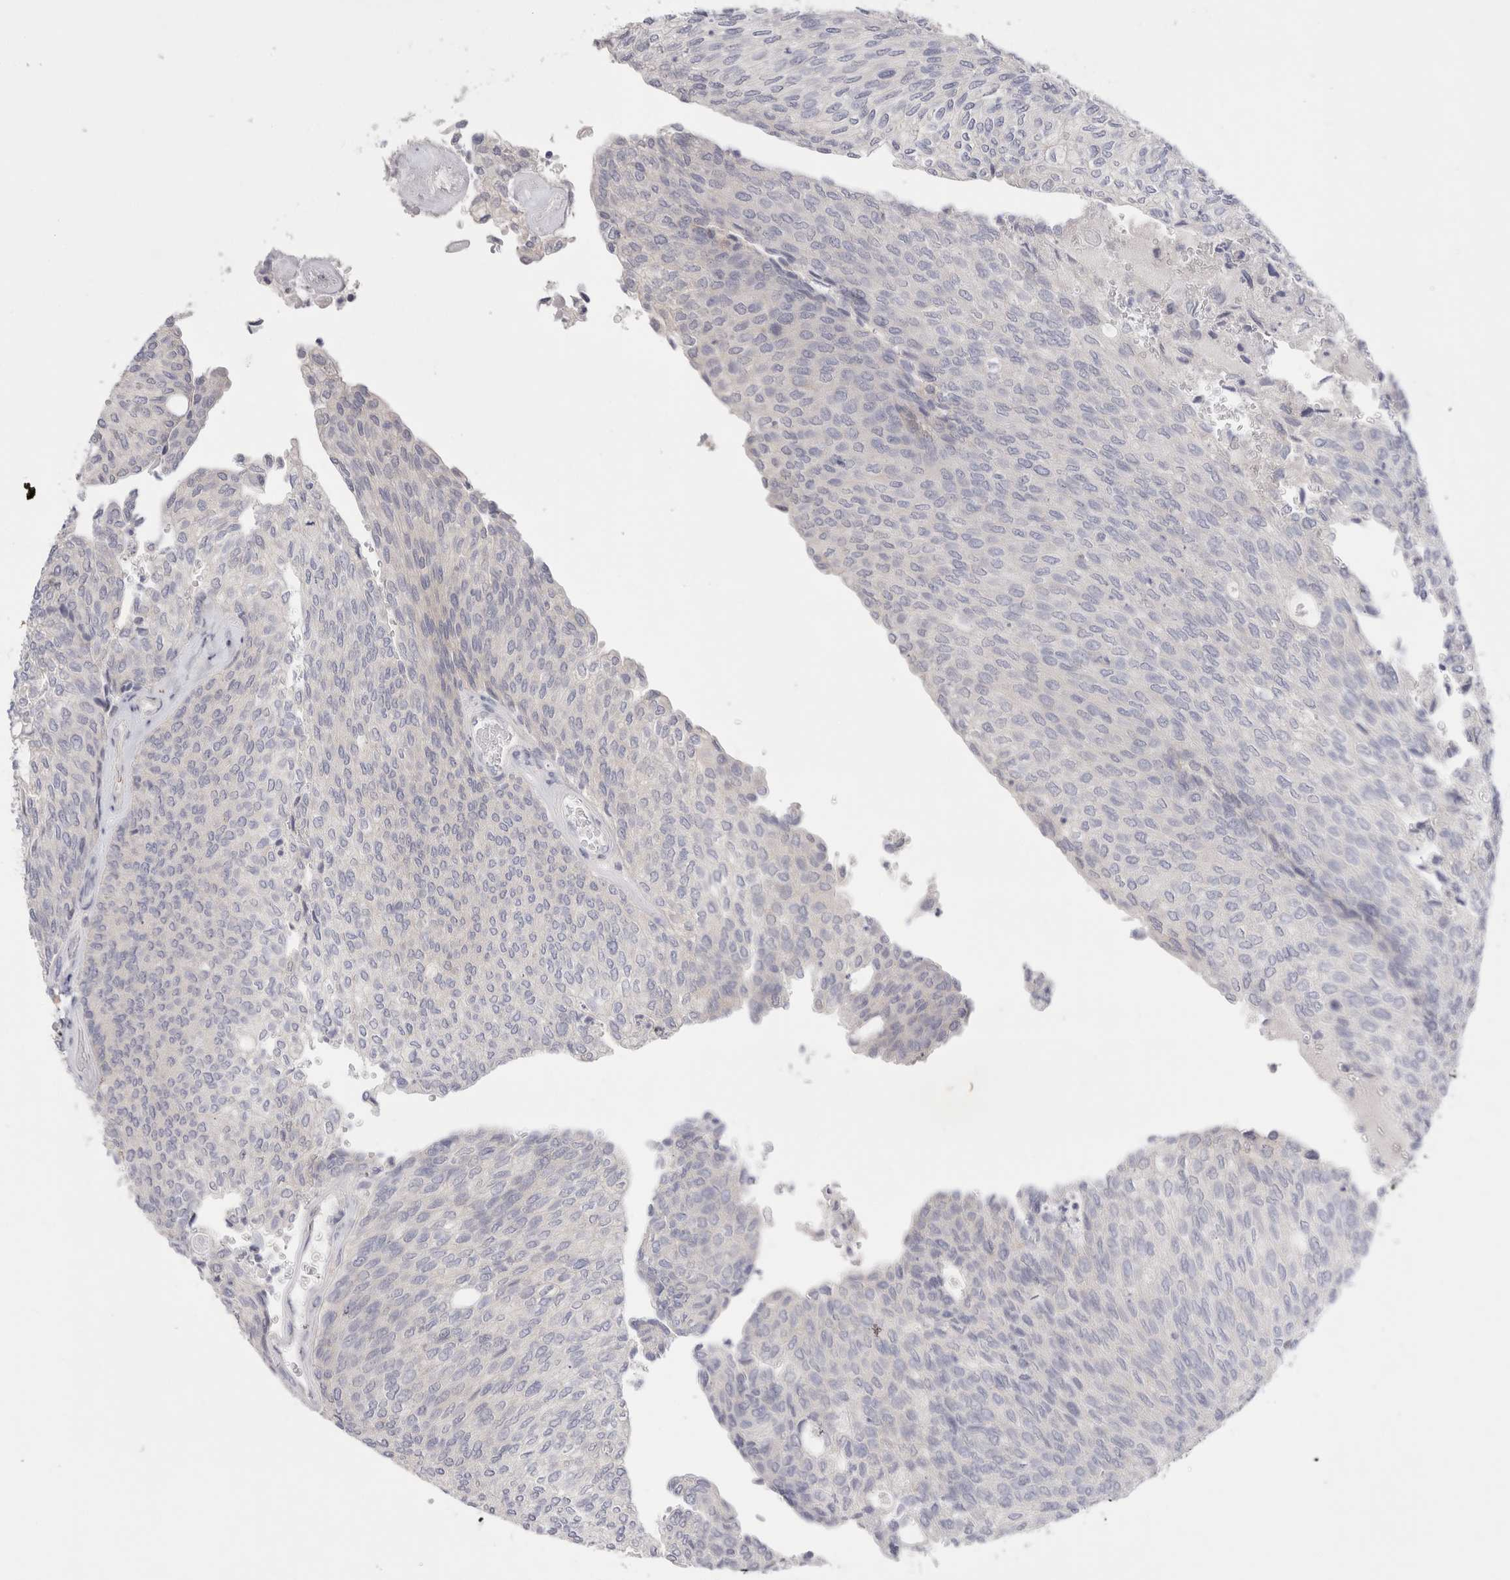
{"staining": {"intensity": "negative", "quantity": "none", "location": "none"}, "tissue": "urothelial cancer", "cell_type": "Tumor cells", "image_type": "cancer", "snomed": [{"axis": "morphology", "description": "Urothelial carcinoma, Low grade"}, {"axis": "topography", "description": "Urinary bladder"}], "caption": "Immunohistochemistry (IHC) of low-grade urothelial carcinoma reveals no staining in tumor cells.", "gene": "SPINK2", "patient": {"sex": "female", "age": 79}}